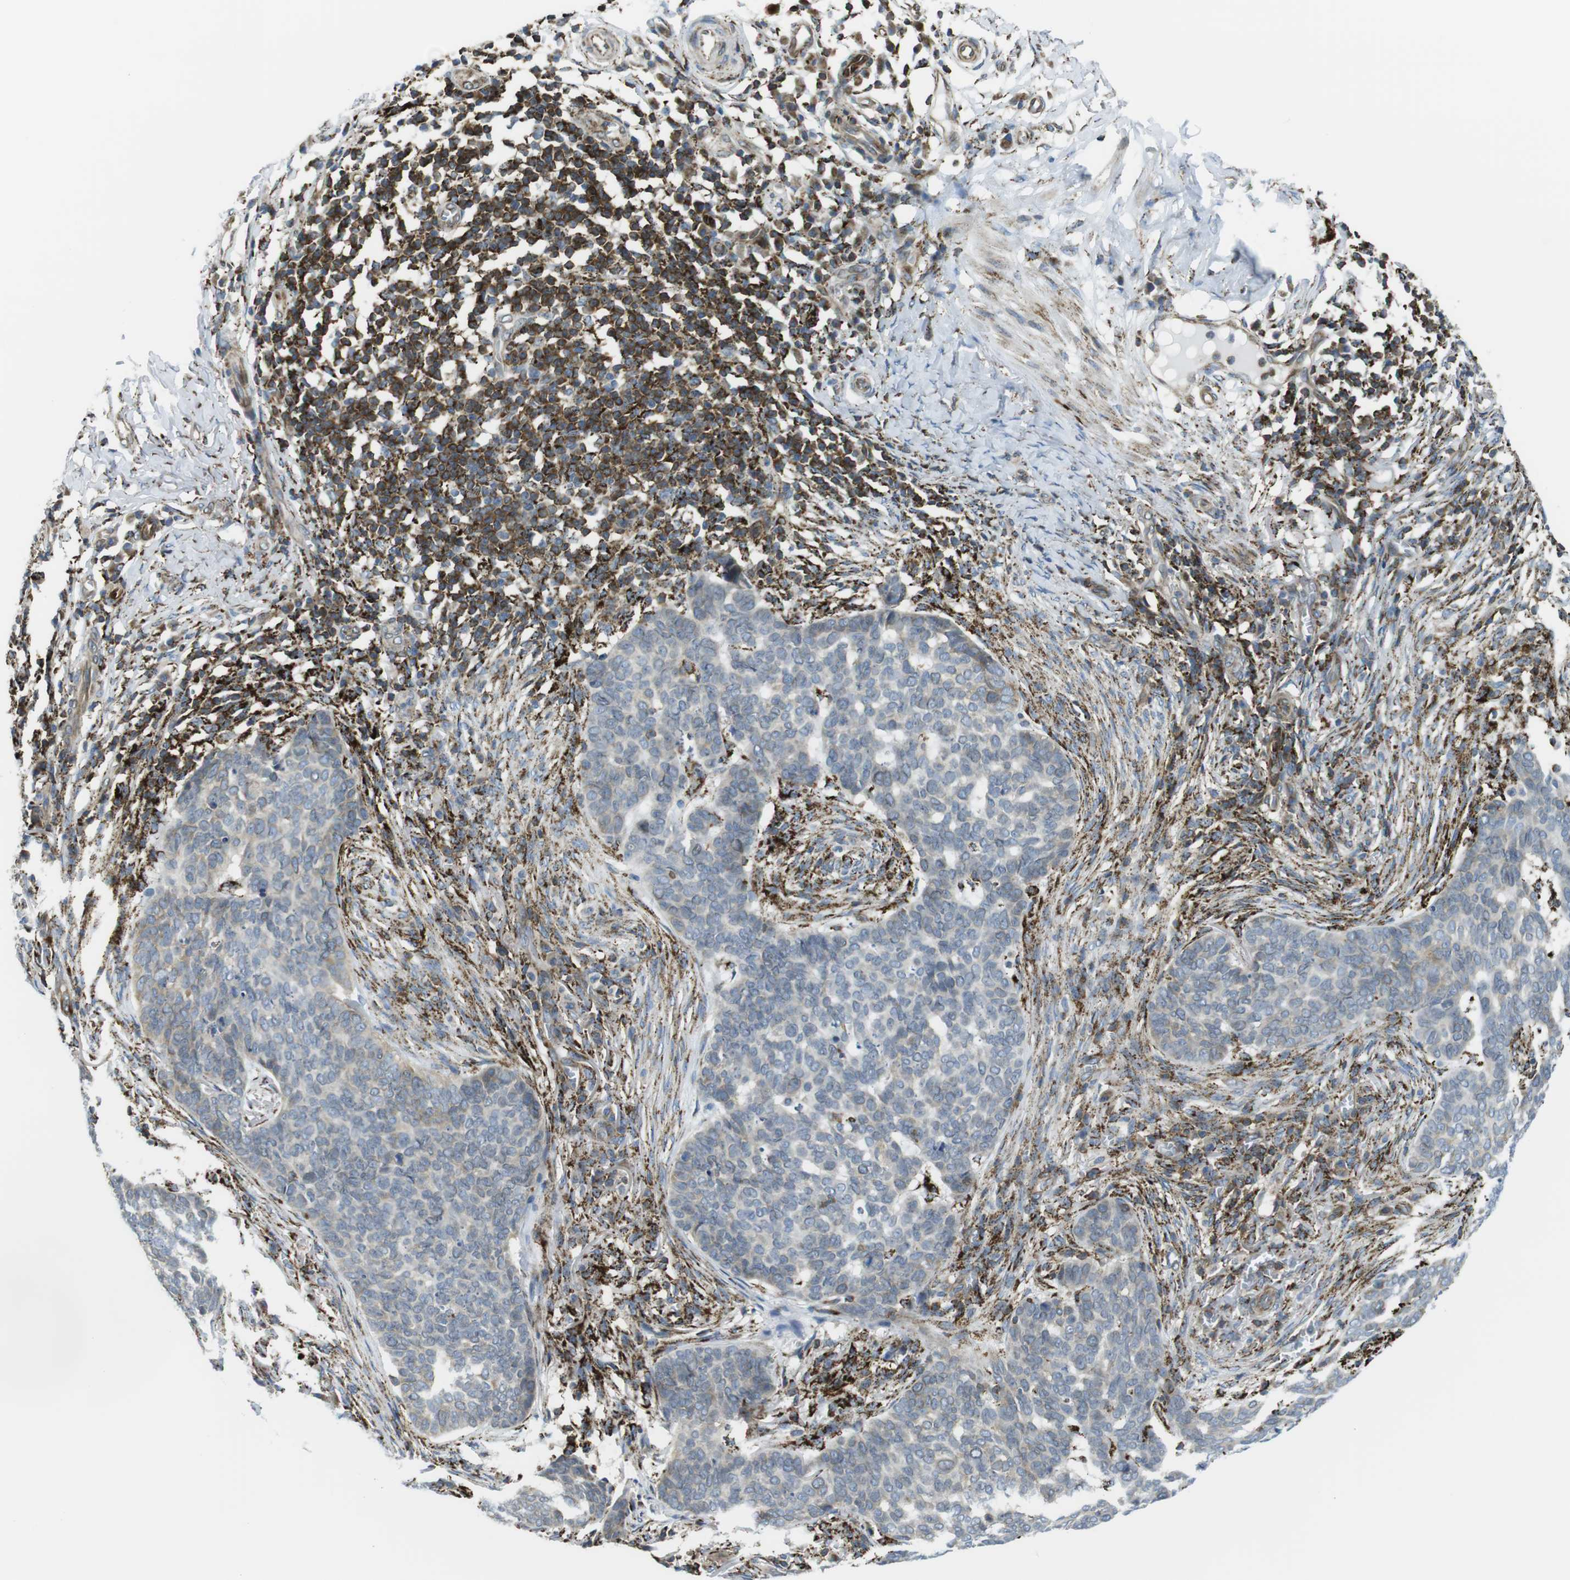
{"staining": {"intensity": "negative", "quantity": "none", "location": "none"}, "tissue": "skin cancer", "cell_type": "Tumor cells", "image_type": "cancer", "snomed": [{"axis": "morphology", "description": "Basal cell carcinoma"}, {"axis": "topography", "description": "Skin"}], "caption": "Tumor cells show no significant protein expression in skin basal cell carcinoma.", "gene": "KCNE3", "patient": {"sex": "male", "age": 85}}